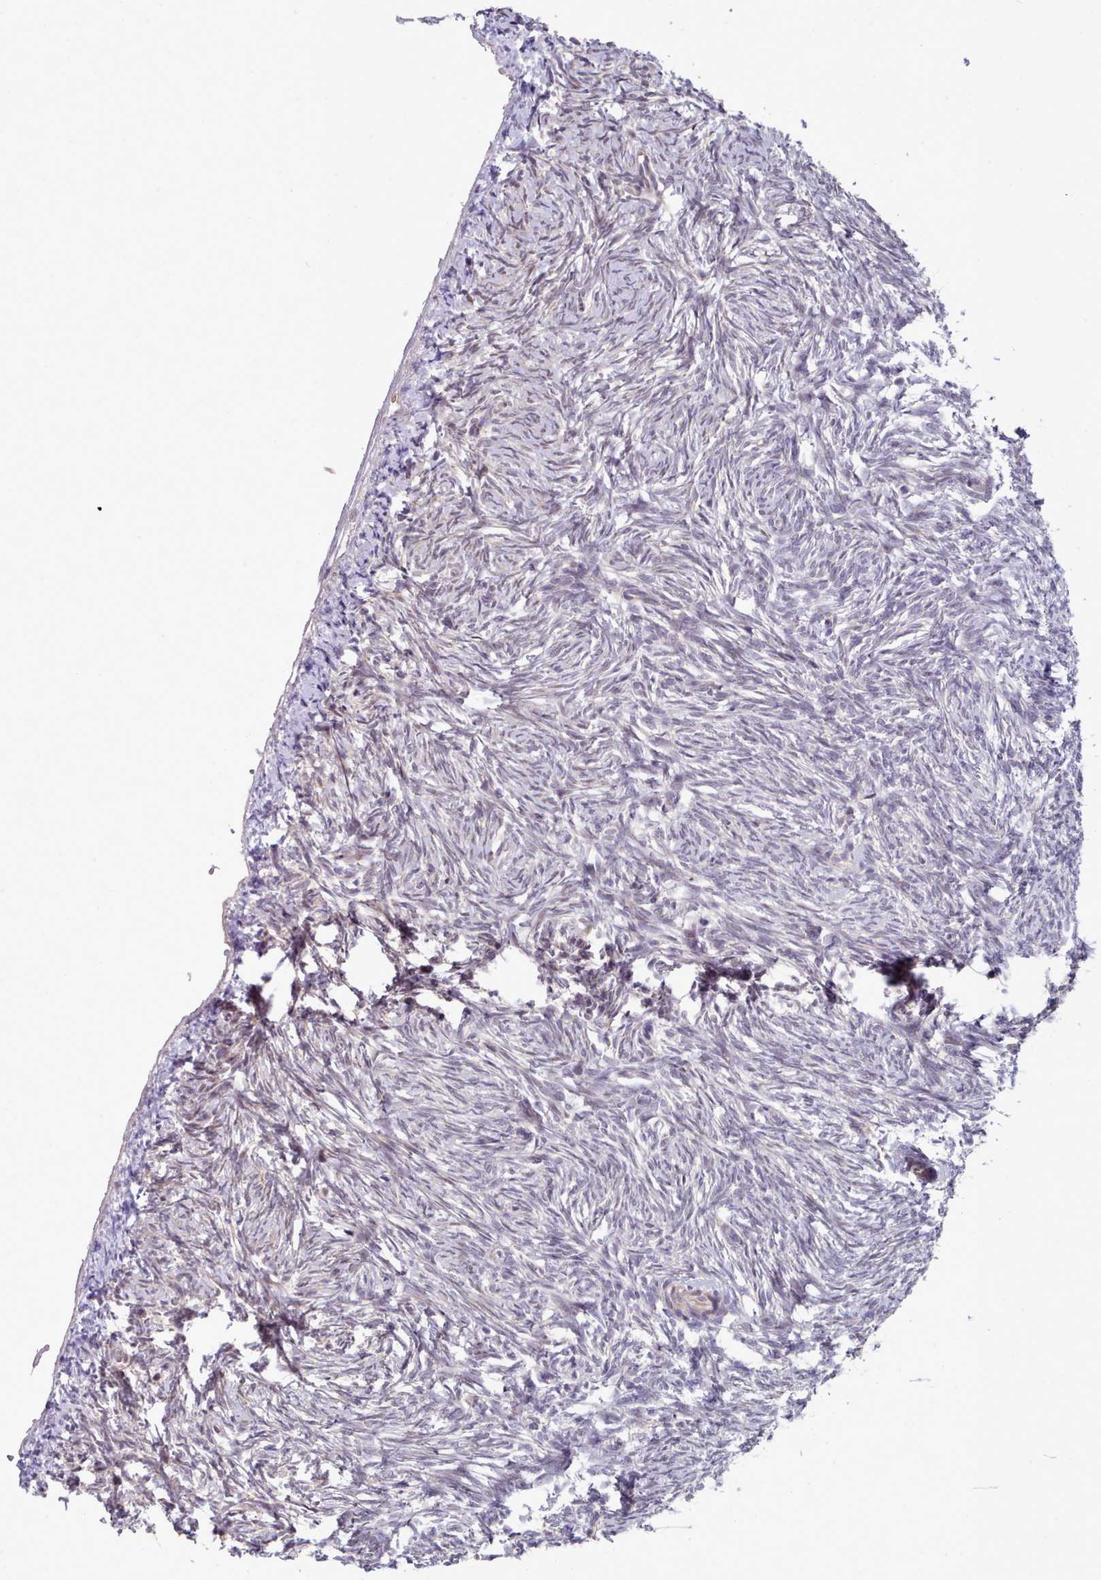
{"staining": {"intensity": "moderate", "quantity": ">75%", "location": "cytoplasmic/membranous"}, "tissue": "ovary", "cell_type": "Follicle cells", "image_type": "normal", "snomed": [{"axis": "morphology", "description": "Normal tissue, NOS"}, {"axis": "topography", "description": "Ovary"}], "caption": "A brown stain highlights moderate cytoplasmic/membranous staining of a protein in follicle cells of unremarkable ovary.", "gene": "TRIM26", "patient": {"sex": "female", "age": 51}}